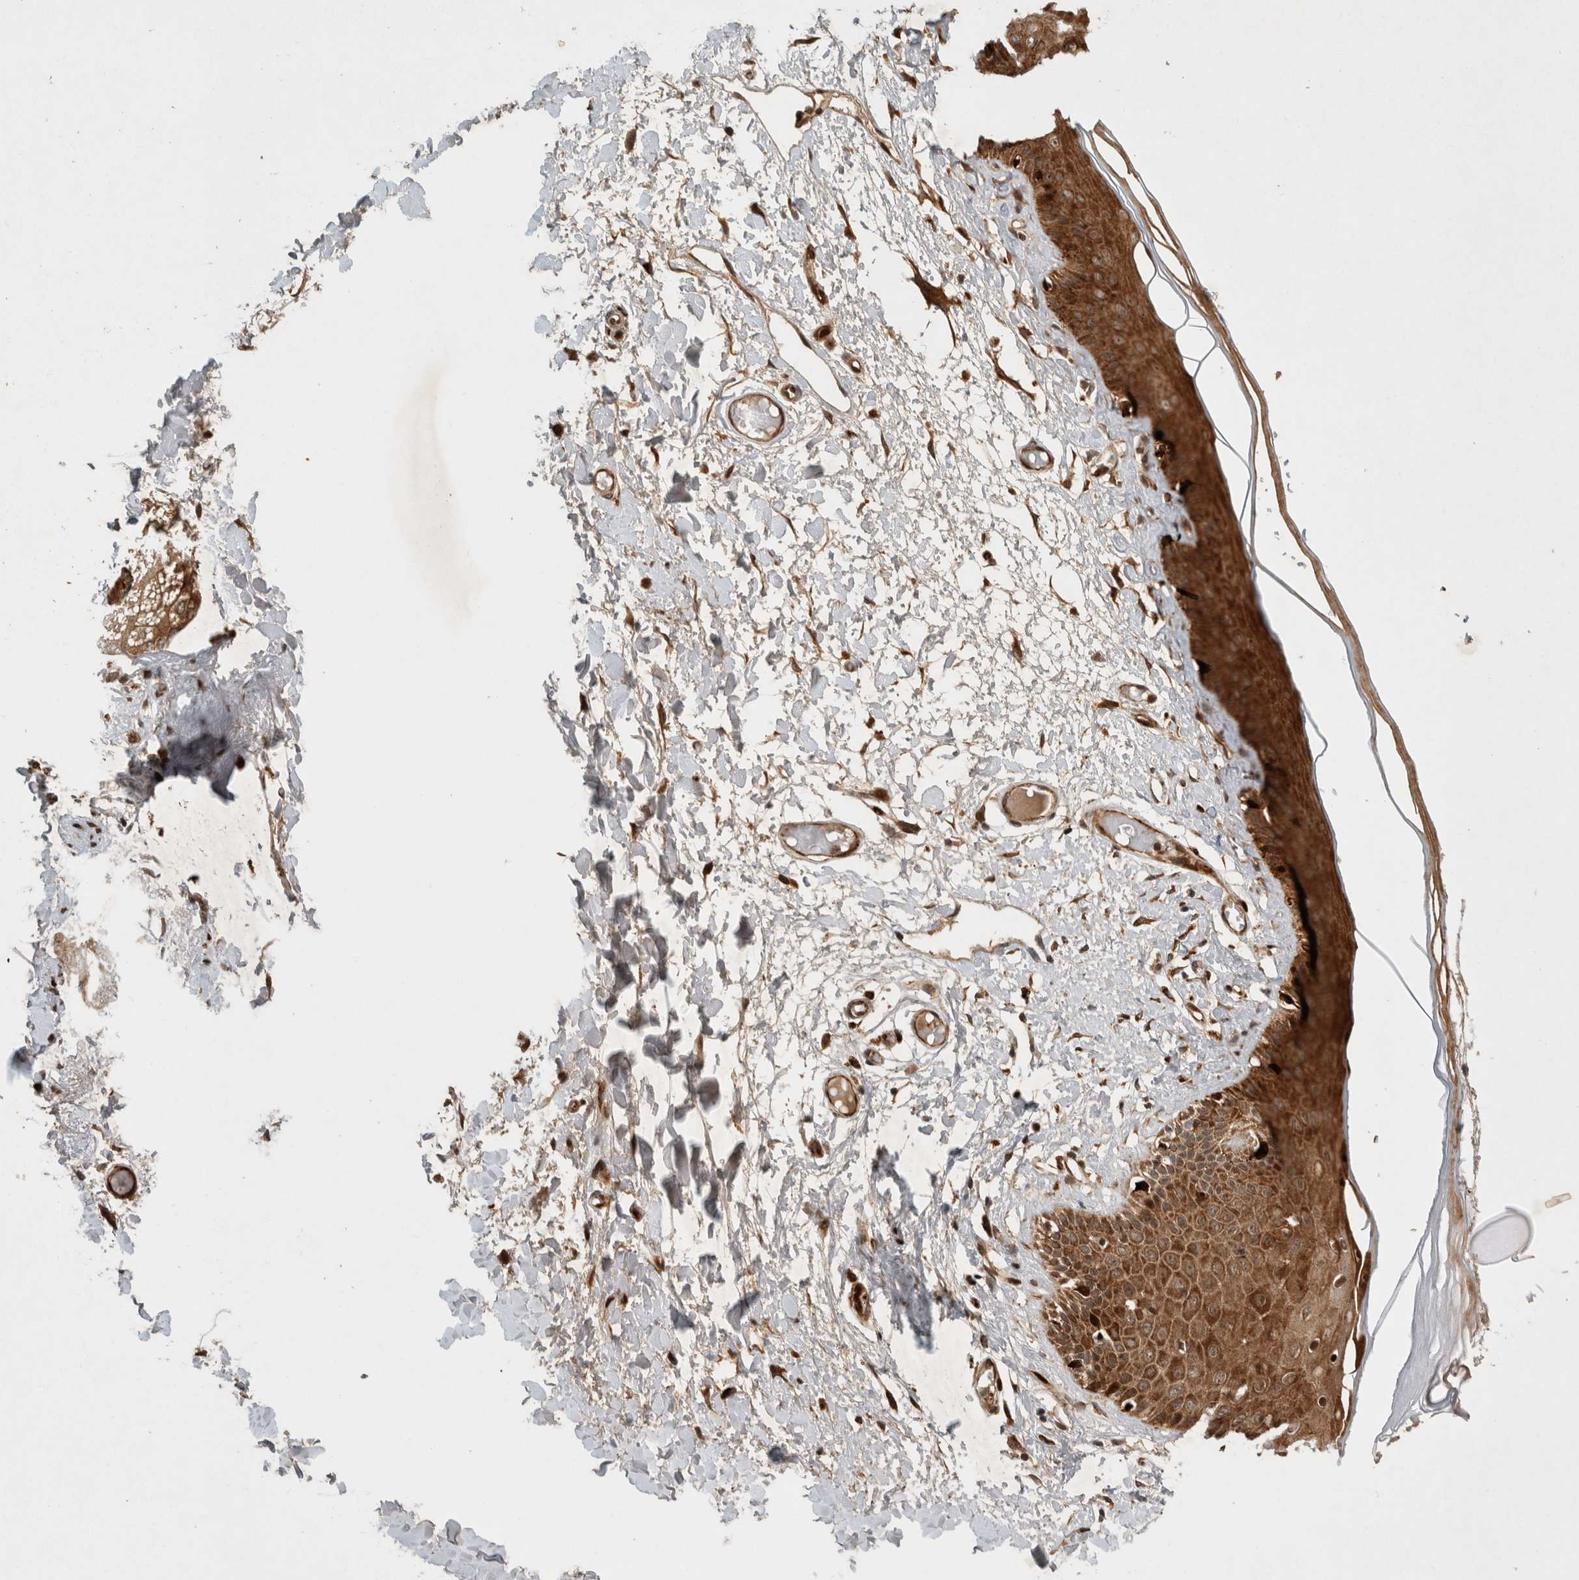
{"staining": {"intensity": "strong", "quantity": "25%-75%", "location": "cytoplasmic/membranous"}, "tissue": "skin", "cell_type": "Epidermal cells", "image_type": "normal", "snomed": [{"axis": "morphology", "description": "Normal tissue, NOS"}, {"axis": "topography", "description": "Vulva"}], "caption": "IHC of normal skin shows high levels of strong cytoplasmic/membranous staining in approximately 25%-75% of epidermal cells. The staining is performed using DAB brown chromogen to label protein expression. The nuclei are counter-stained blue using hematoxylin.", "gene": "SERAC1", "patient": {"sex": "female", "age": 73}}